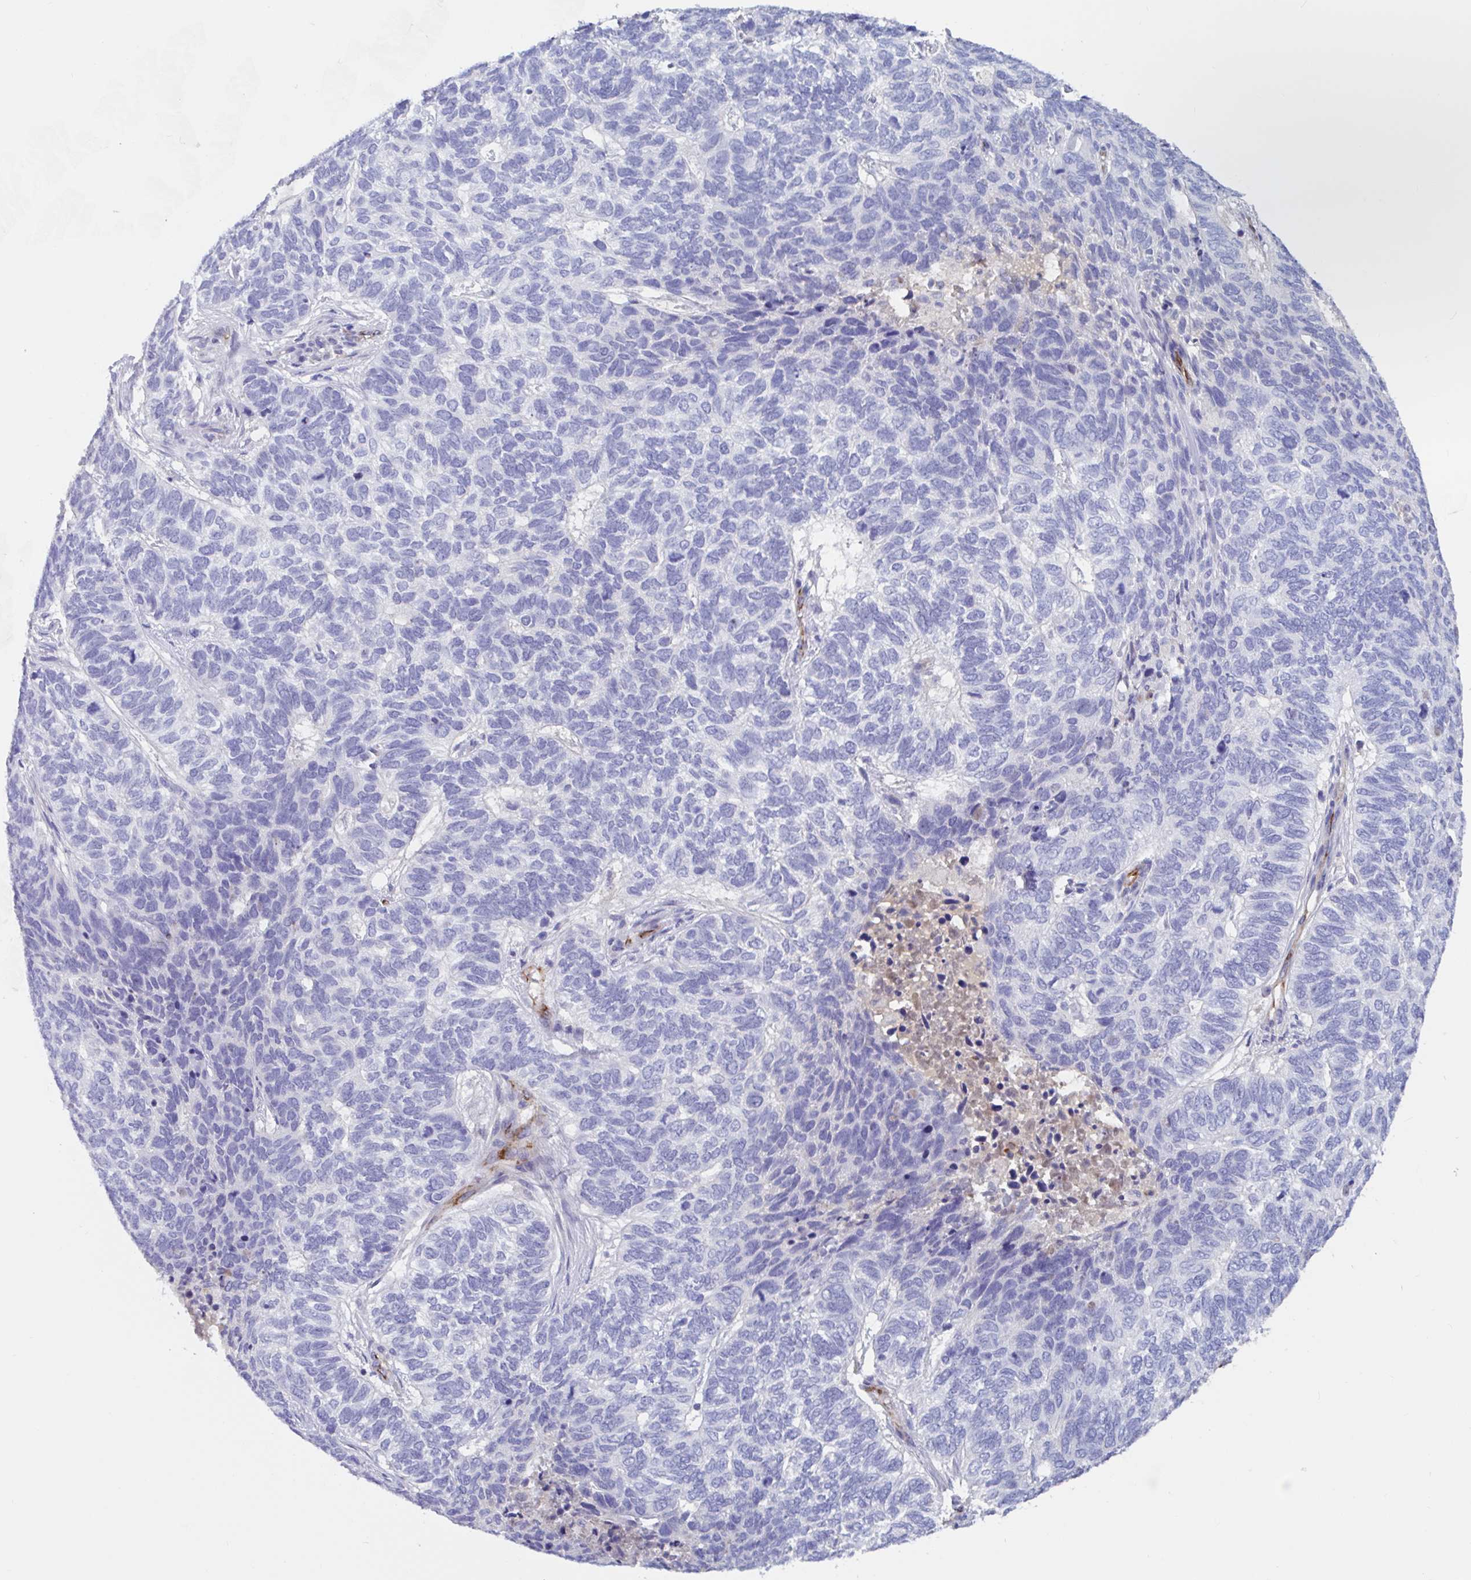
{"staining": {"intensity": "negative", "quantity": "none", "location": "none"}, "tissue": "skin cancer", "cell_type": "Tumor cells", "image_type": "cancer", "snomed": [{"axis": "morphology", "description": "Basal cell carcinoma"}, {"axis": "topography", "description": "Skin"}], "caption": "The immunohistochemistry (IHC) histopathology image has no significant expression in tumor cells of skin cancer tissue.", "gene": "ZNHIT2", "patient": {"sex": "female", "age": 65}}